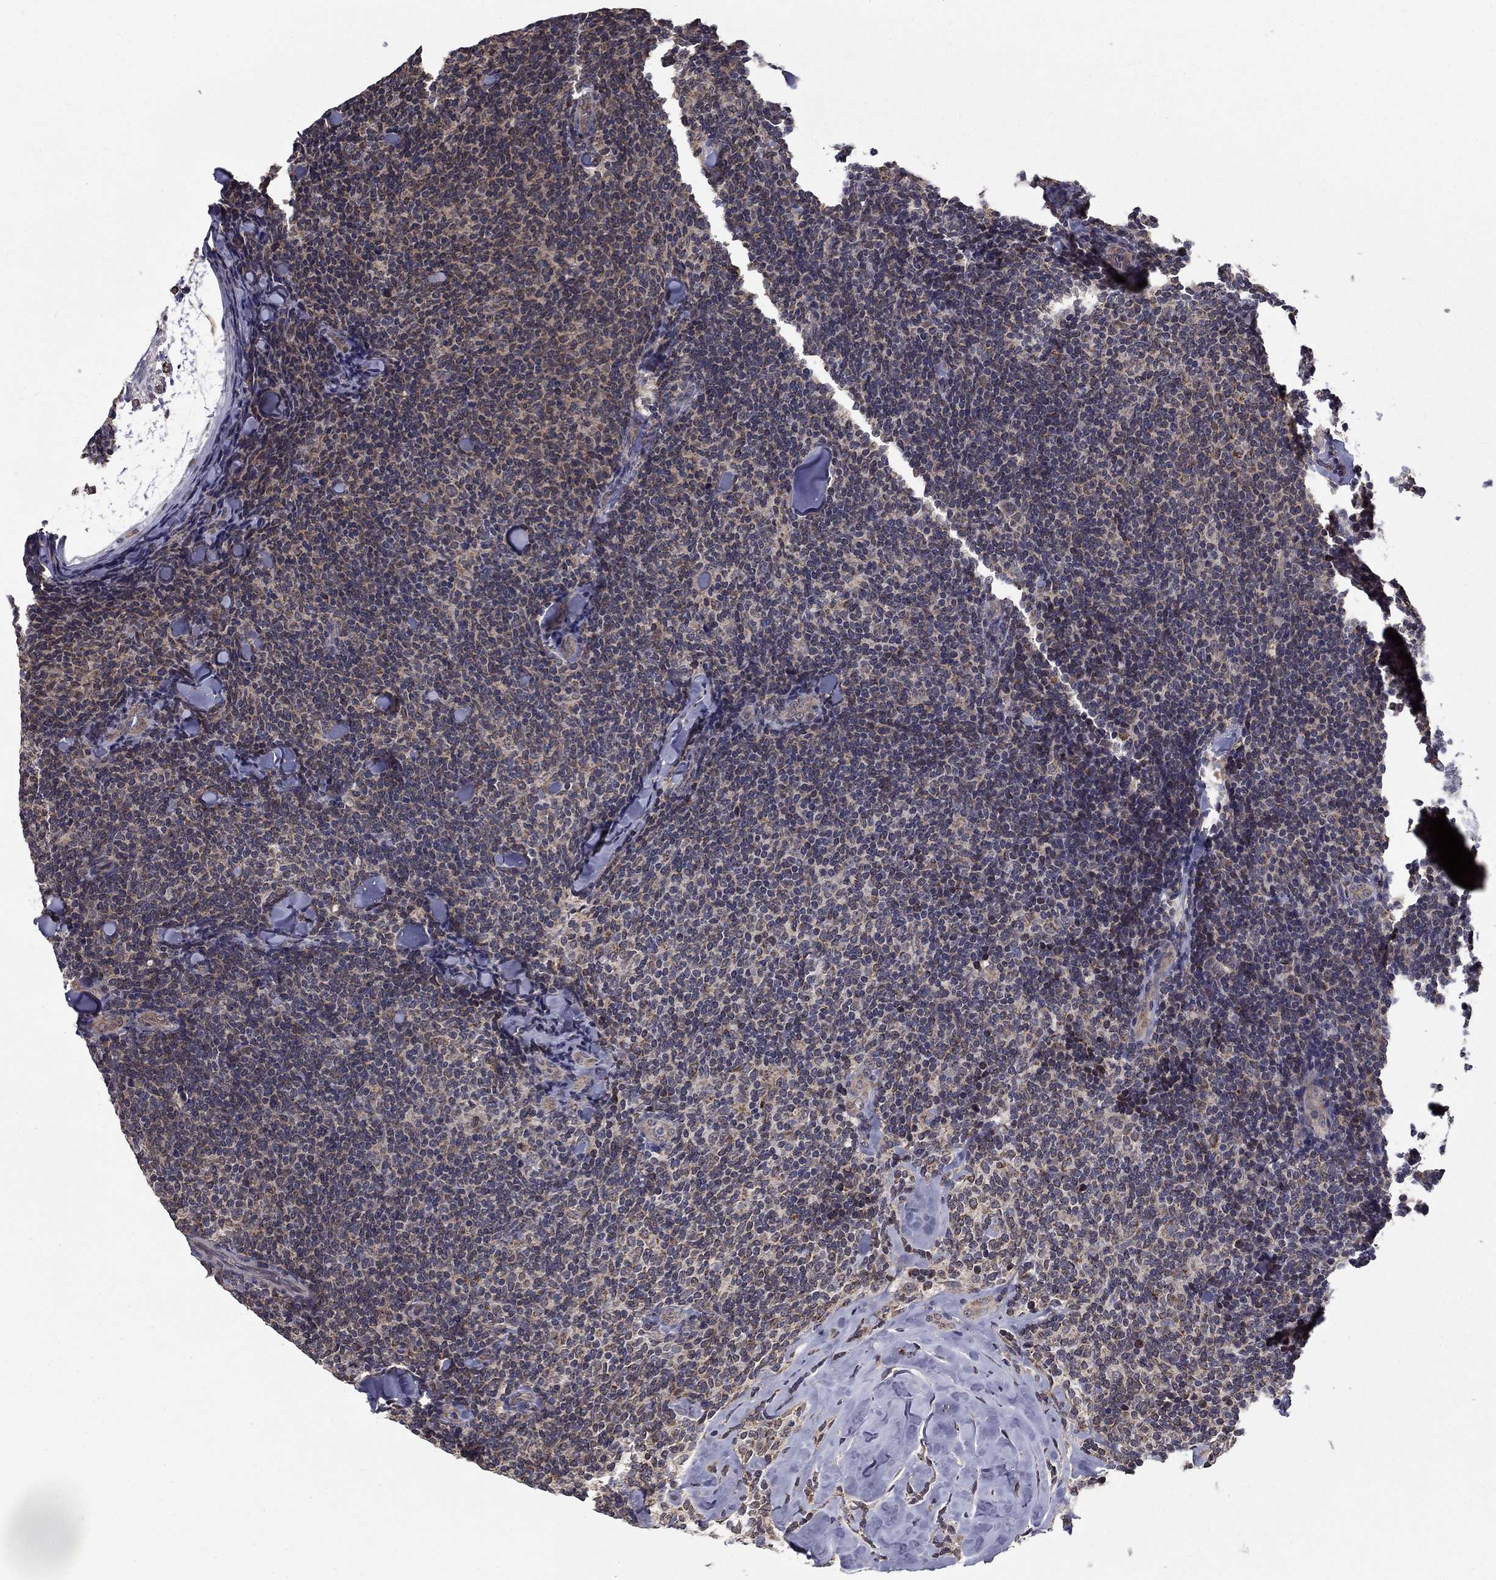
{"staining": {"intensity": "negative", "quantity": "none", "location": "none"}, "tissue": "lymphoma", "cell_type": "Tumor cells", "image_type": "cancer", "snomed": [{"axis": "morphology", "description": "Malignant lymphoma, non-Hodgkin's type, Low grade"}, {"axis": "topography", "description": "Lymph node"}], "caption": "Immunohistochemistry of human low-grade malignant lymphoma, non-Hodgkin's type exhibits no expression in tumor cells. (IHC, brightfield microscopy, high magnification).", "gene": "SLC2A13", "patient": {"sex": "female", "age": 56}}